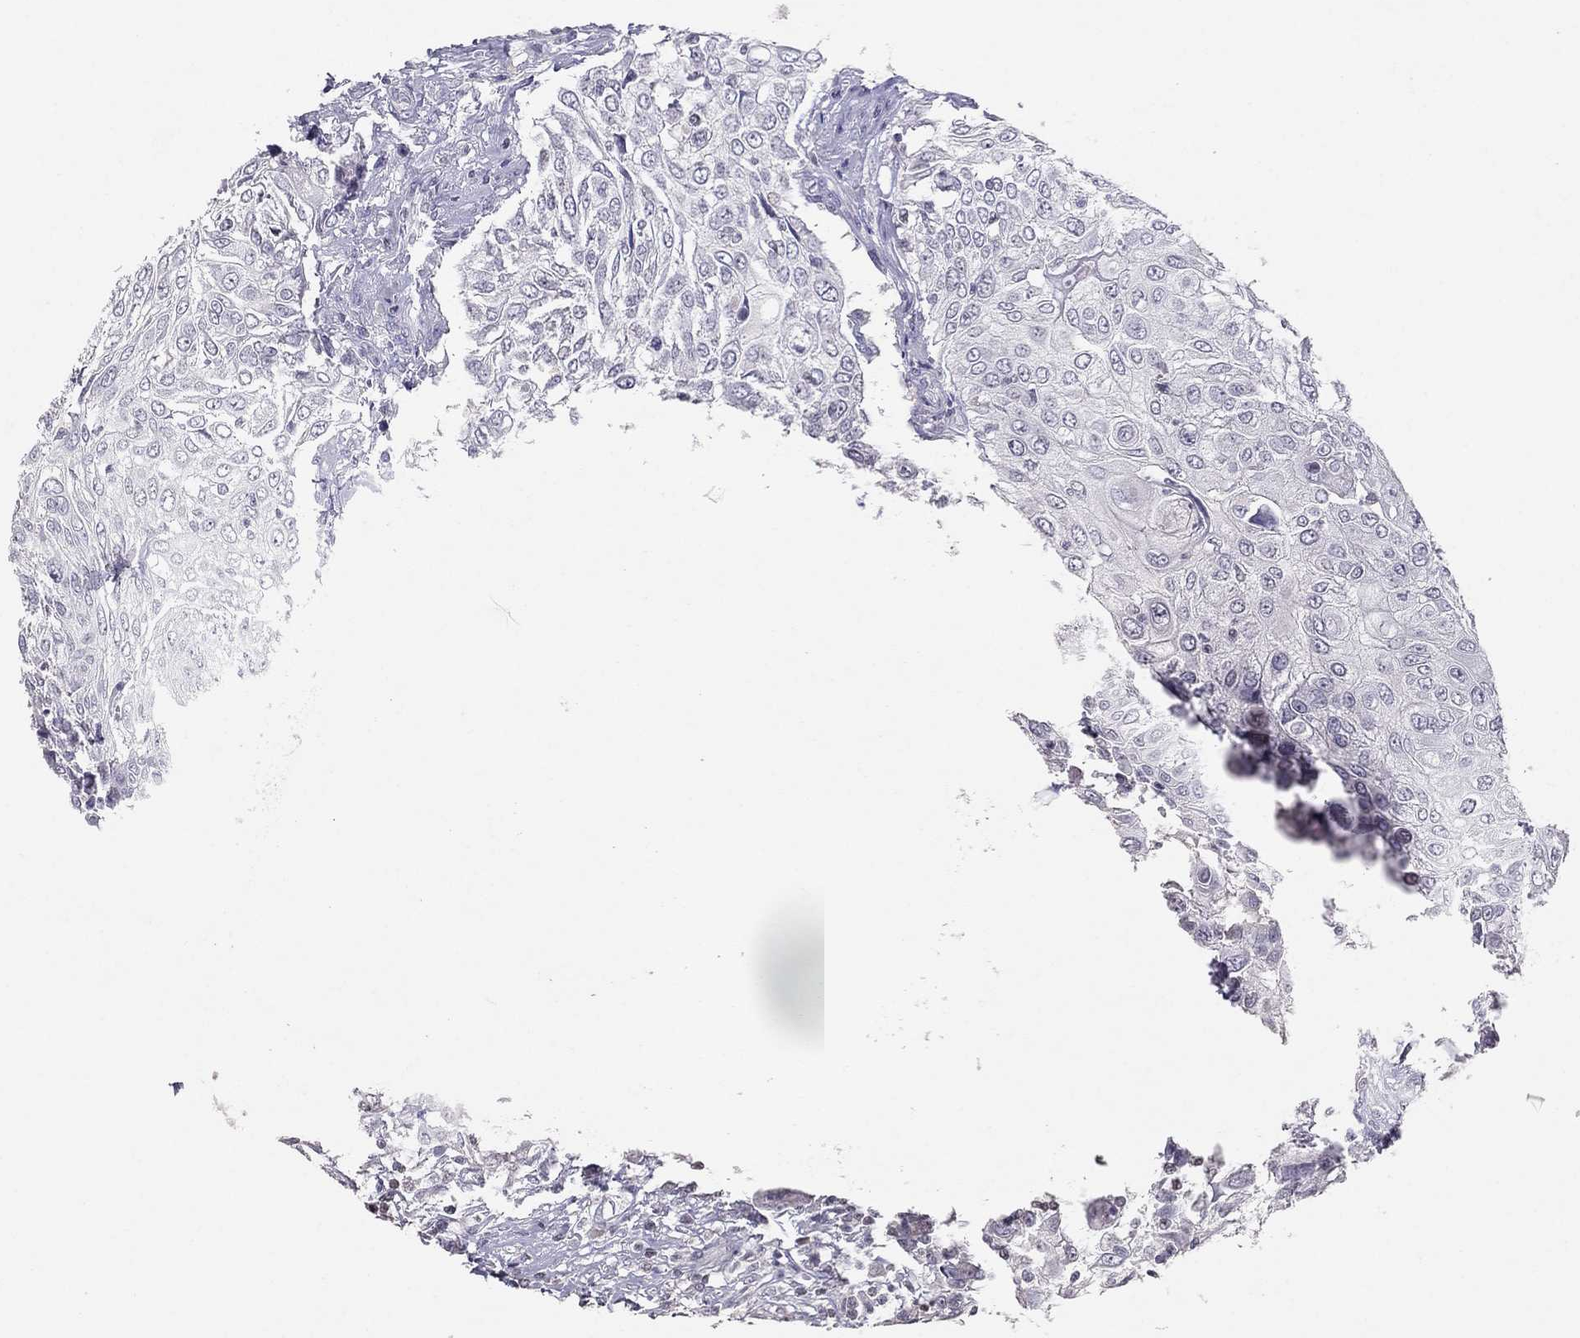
{"staining": {"intensity": "negative", "quantity": "none", "location": "none"}, "tissue": "urothelial cancer", "cell_type": "Tumor cells", "image_type": "cancer", "snomed": [{"axis": "morphology", "description": "Urothelial carcinoma, High grade"}, {"axis": "topography", "description": "Urinary bladder"}], "caption": "Immunohistochemical staining of human urothelial cancer exhibits no significant expression in tumor cells. (DAB immunohistochemistry visualized using brightfield microscopy, high magnification).", "gene": "TSHB", "patient": {"sex": "female", "age": 79}}